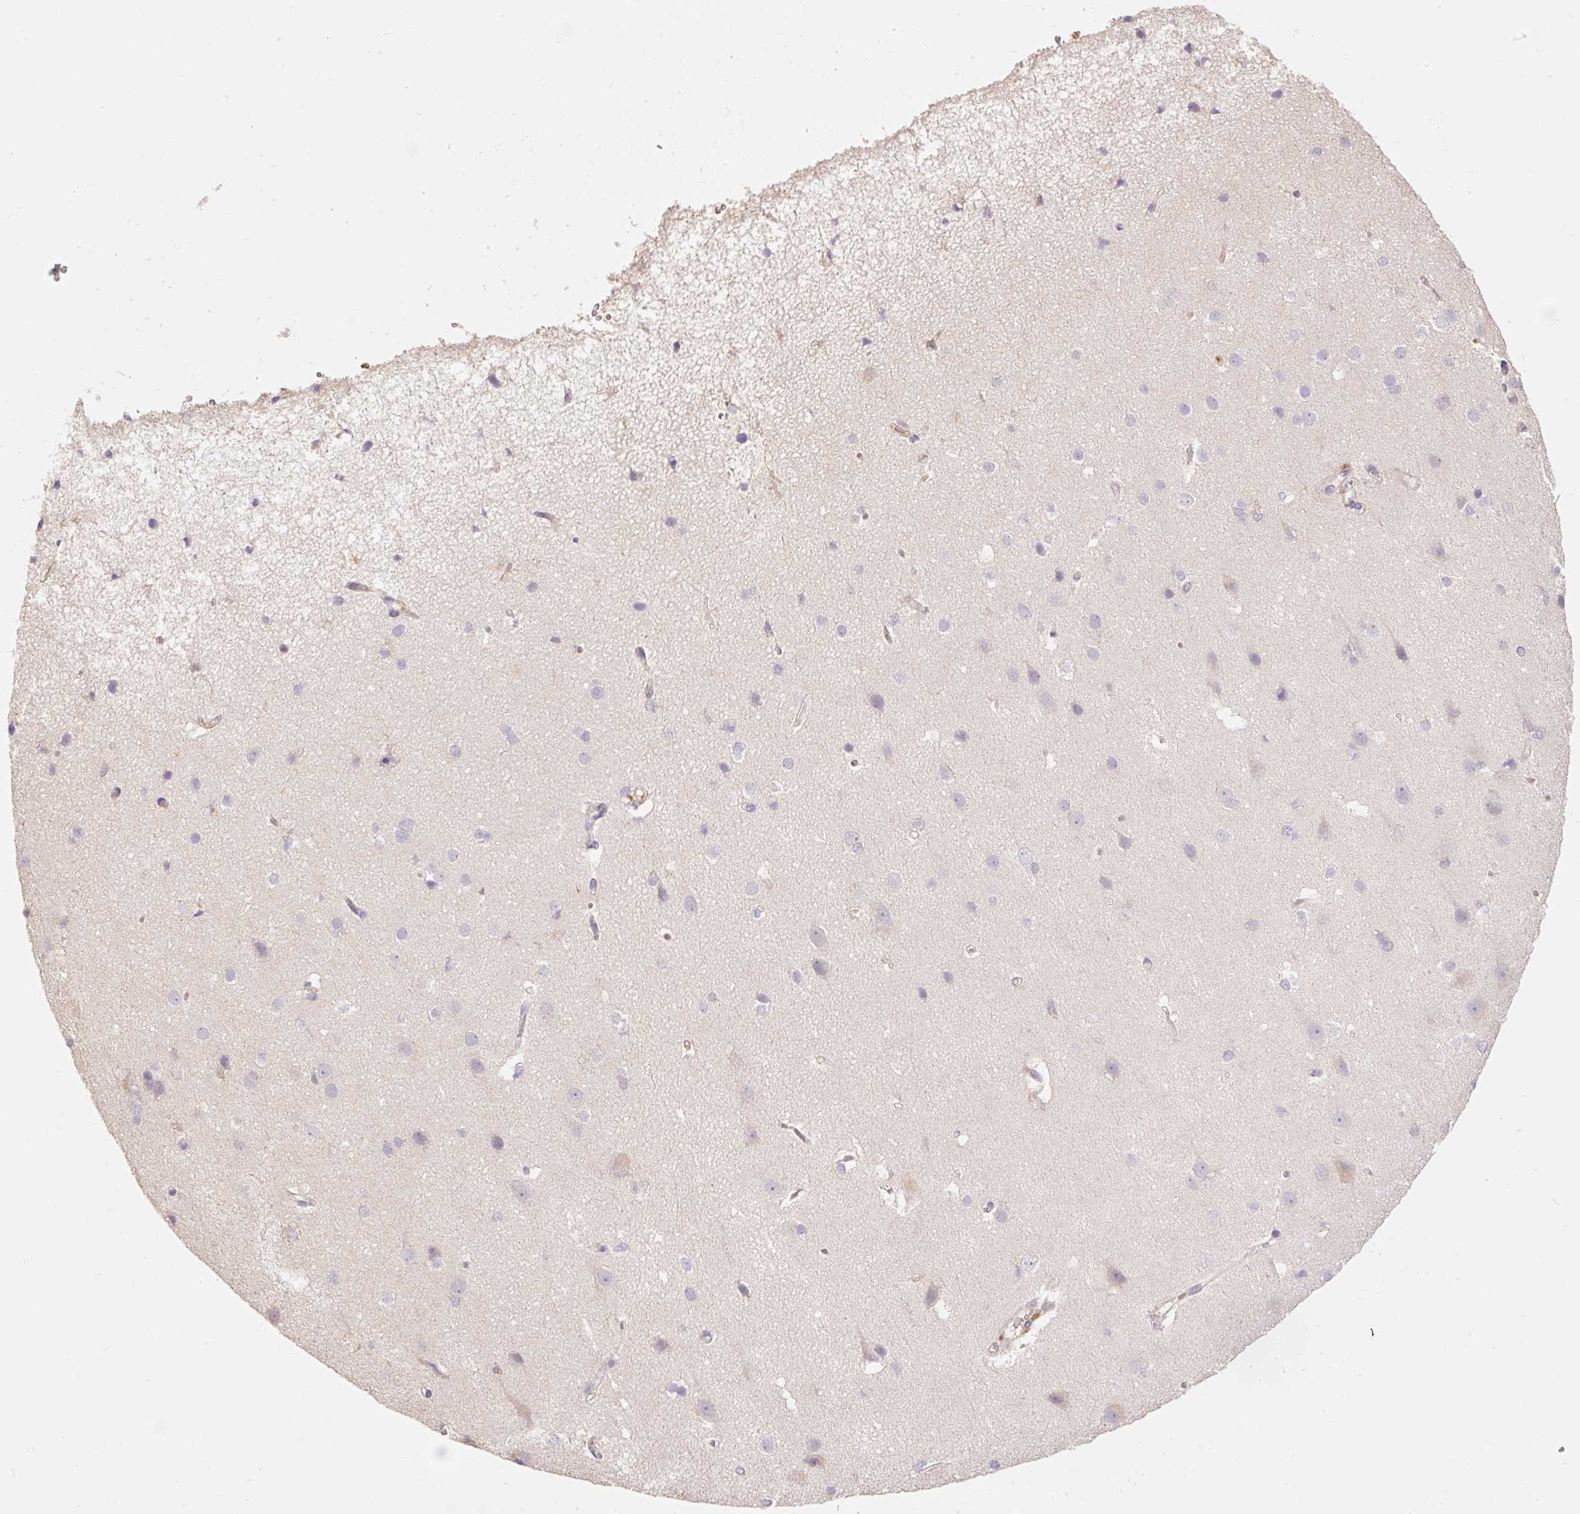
{"staining": {"intensity": "moderate", "quantity": ">75%", "location": "cytoplasmic/membranous"}, "tissue": "cerebral cortex", "cell_type": "Endothelial cells", "image_type": "normal", "snomed": [{"axis": "morphology", "description": "Normal tissue, NOS"}, {"axis": "topography", "description": "Cerebral cortex"}], "caption": "Moderate cytoplasmic/membranous staining for a protein is appreciated in approximately >75% of endothelial cells of unremarkable cerebral cortex using immunohistochemistry (IHC).", "gene": "CMTM8", "patient": {"sex": "male", "age": 37}}